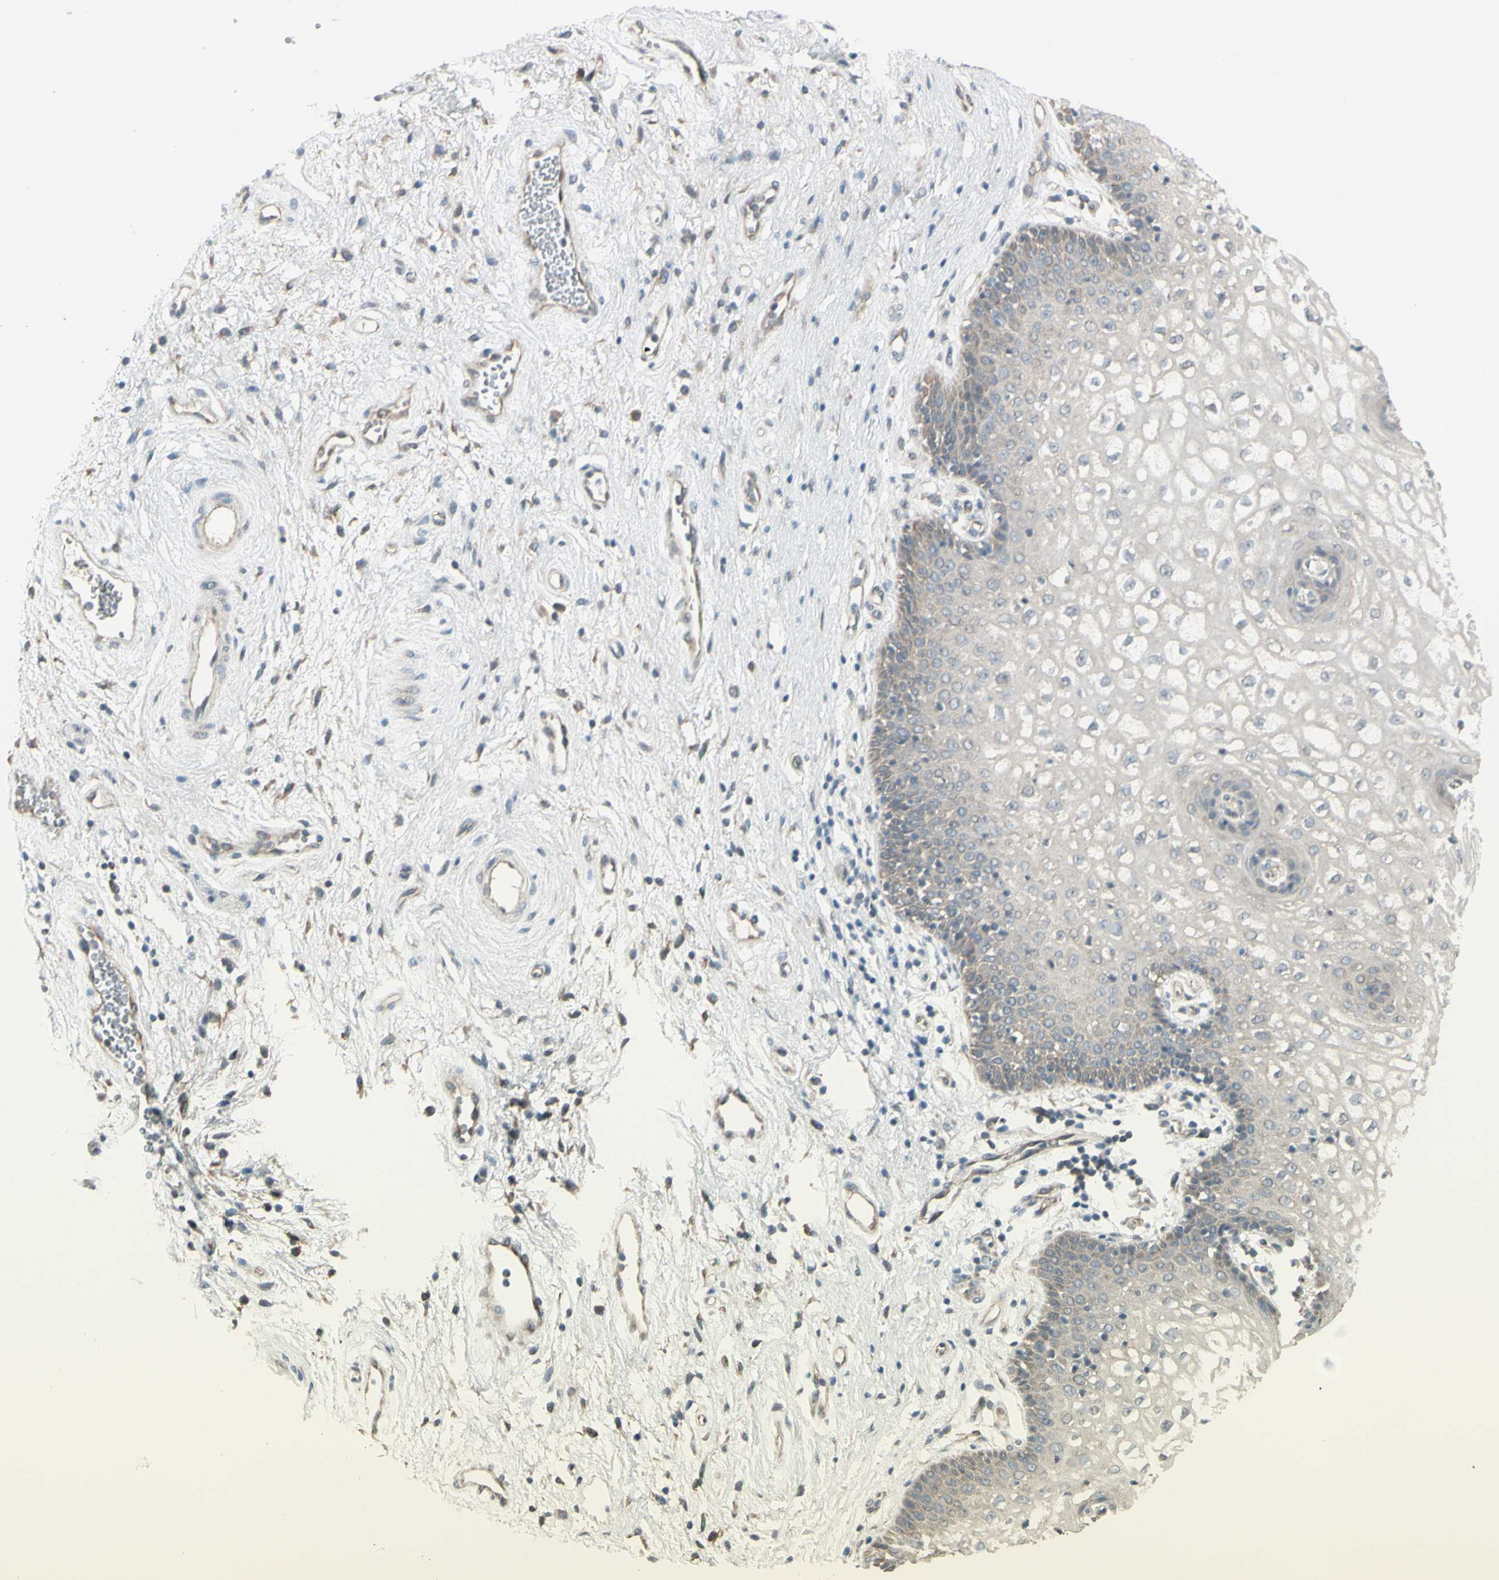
{"staining": {"intensity": "negative", "quantity": "none", "location": "none"}, "tissue": "vagina", "cell_type": "Squamous epithelial cells", "image_type": "normal", "snomed": [{"axis": "morphology", "description": "Normal tissue, NOS"}, {"axis": "topography", "description": "Vagina"}], "caption": "Immunohistochemical staining of normal human vagina exhibits no significant staining in squamous epithelial cells.", "gene": "NAXD", "patient": {"sex": "female", "age": 34}}